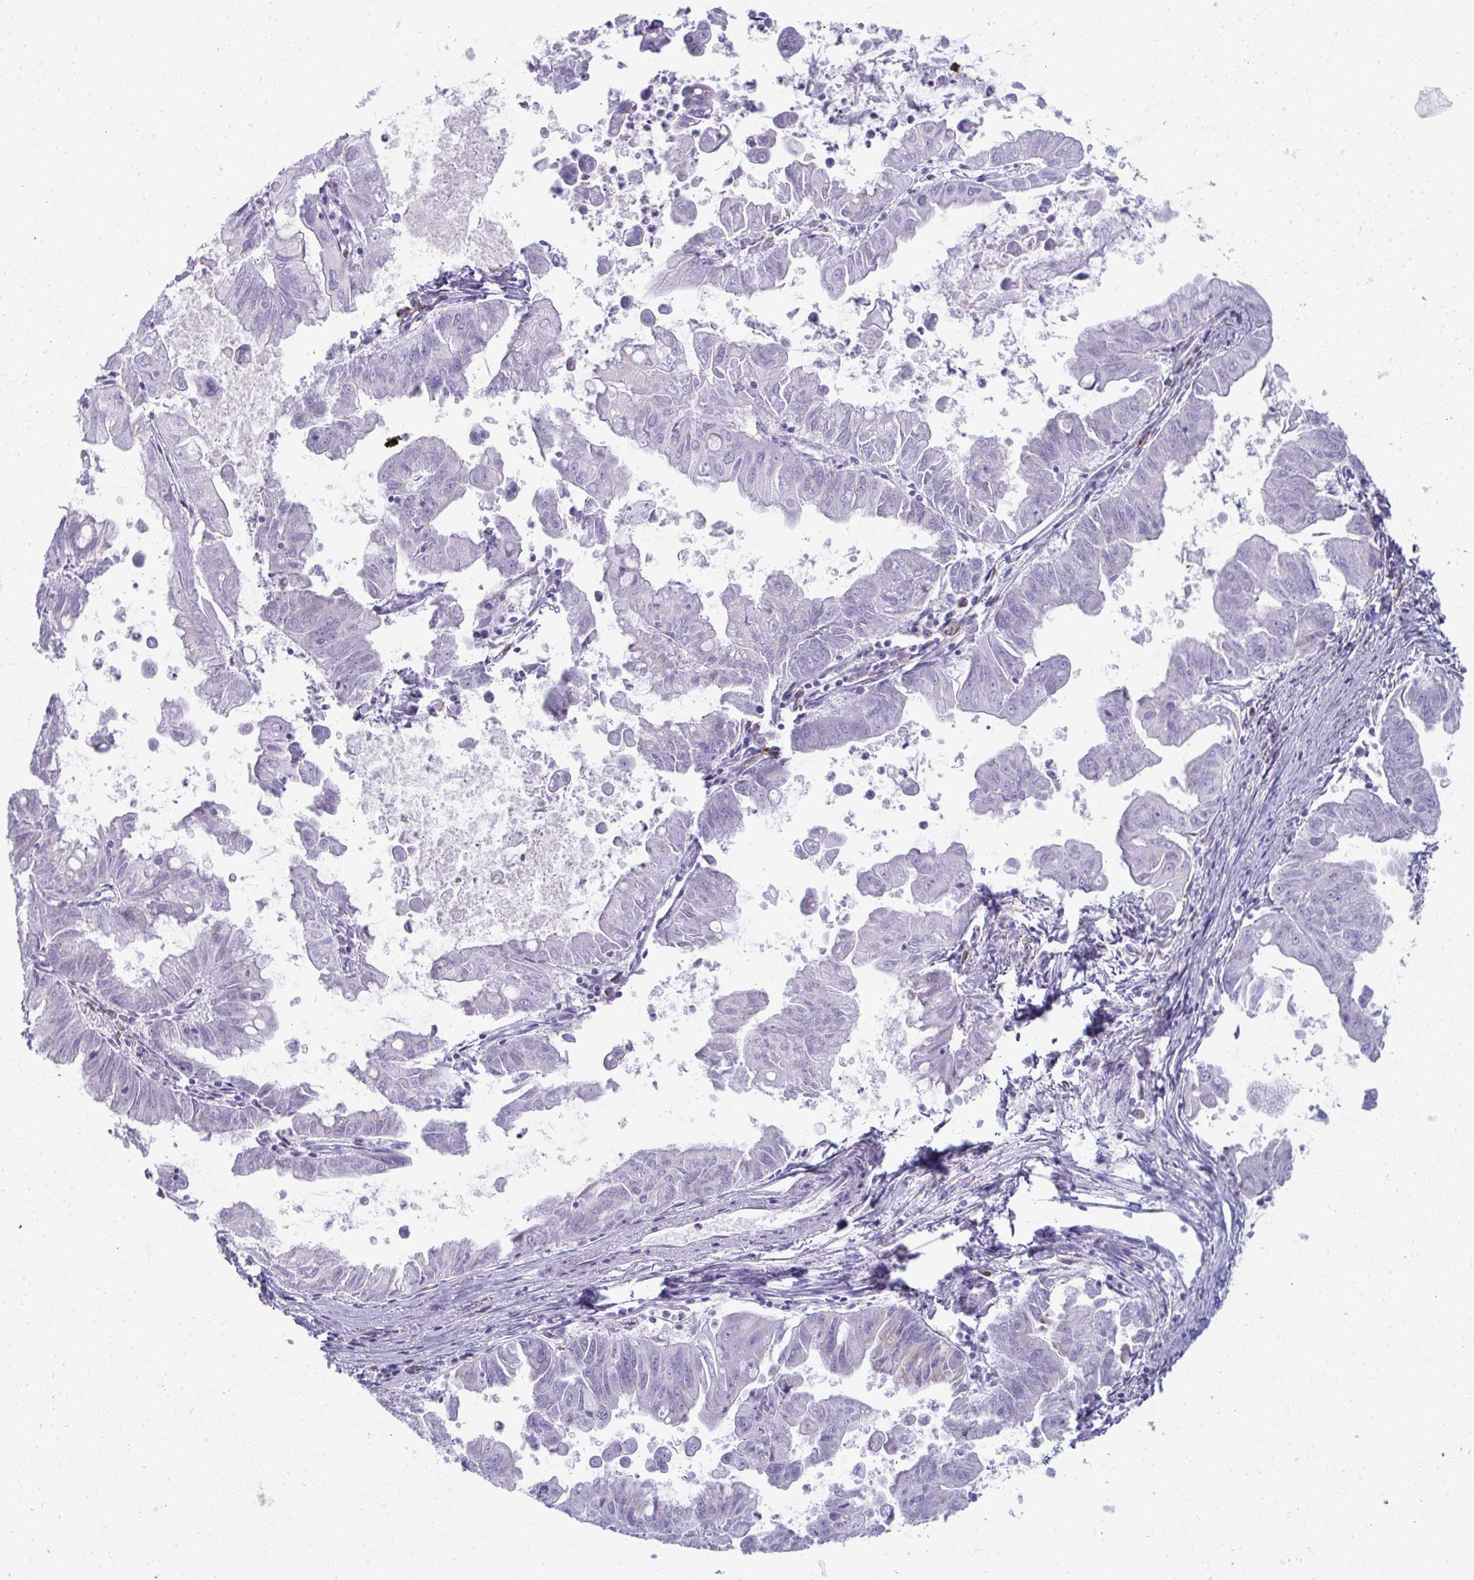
{"staining": {"intensity": "negative", "quantity": "none", "location": "none"}, "tissue": "stomach cancer", "cell_type": "Tumor cells", "image_type": "cancer", "snomed": [{"axis": "morphology", "description": "Adenocarcinoma, NOS"}, {"axis": "topography", "description": "Stomach, upper"}], "caption": "Micrograph shows no protein staining in tumor cells of stomach adenocarcinoma tissue.", "gene": "SHROOM1", "patient": {"sex": "male", "age": 80}}